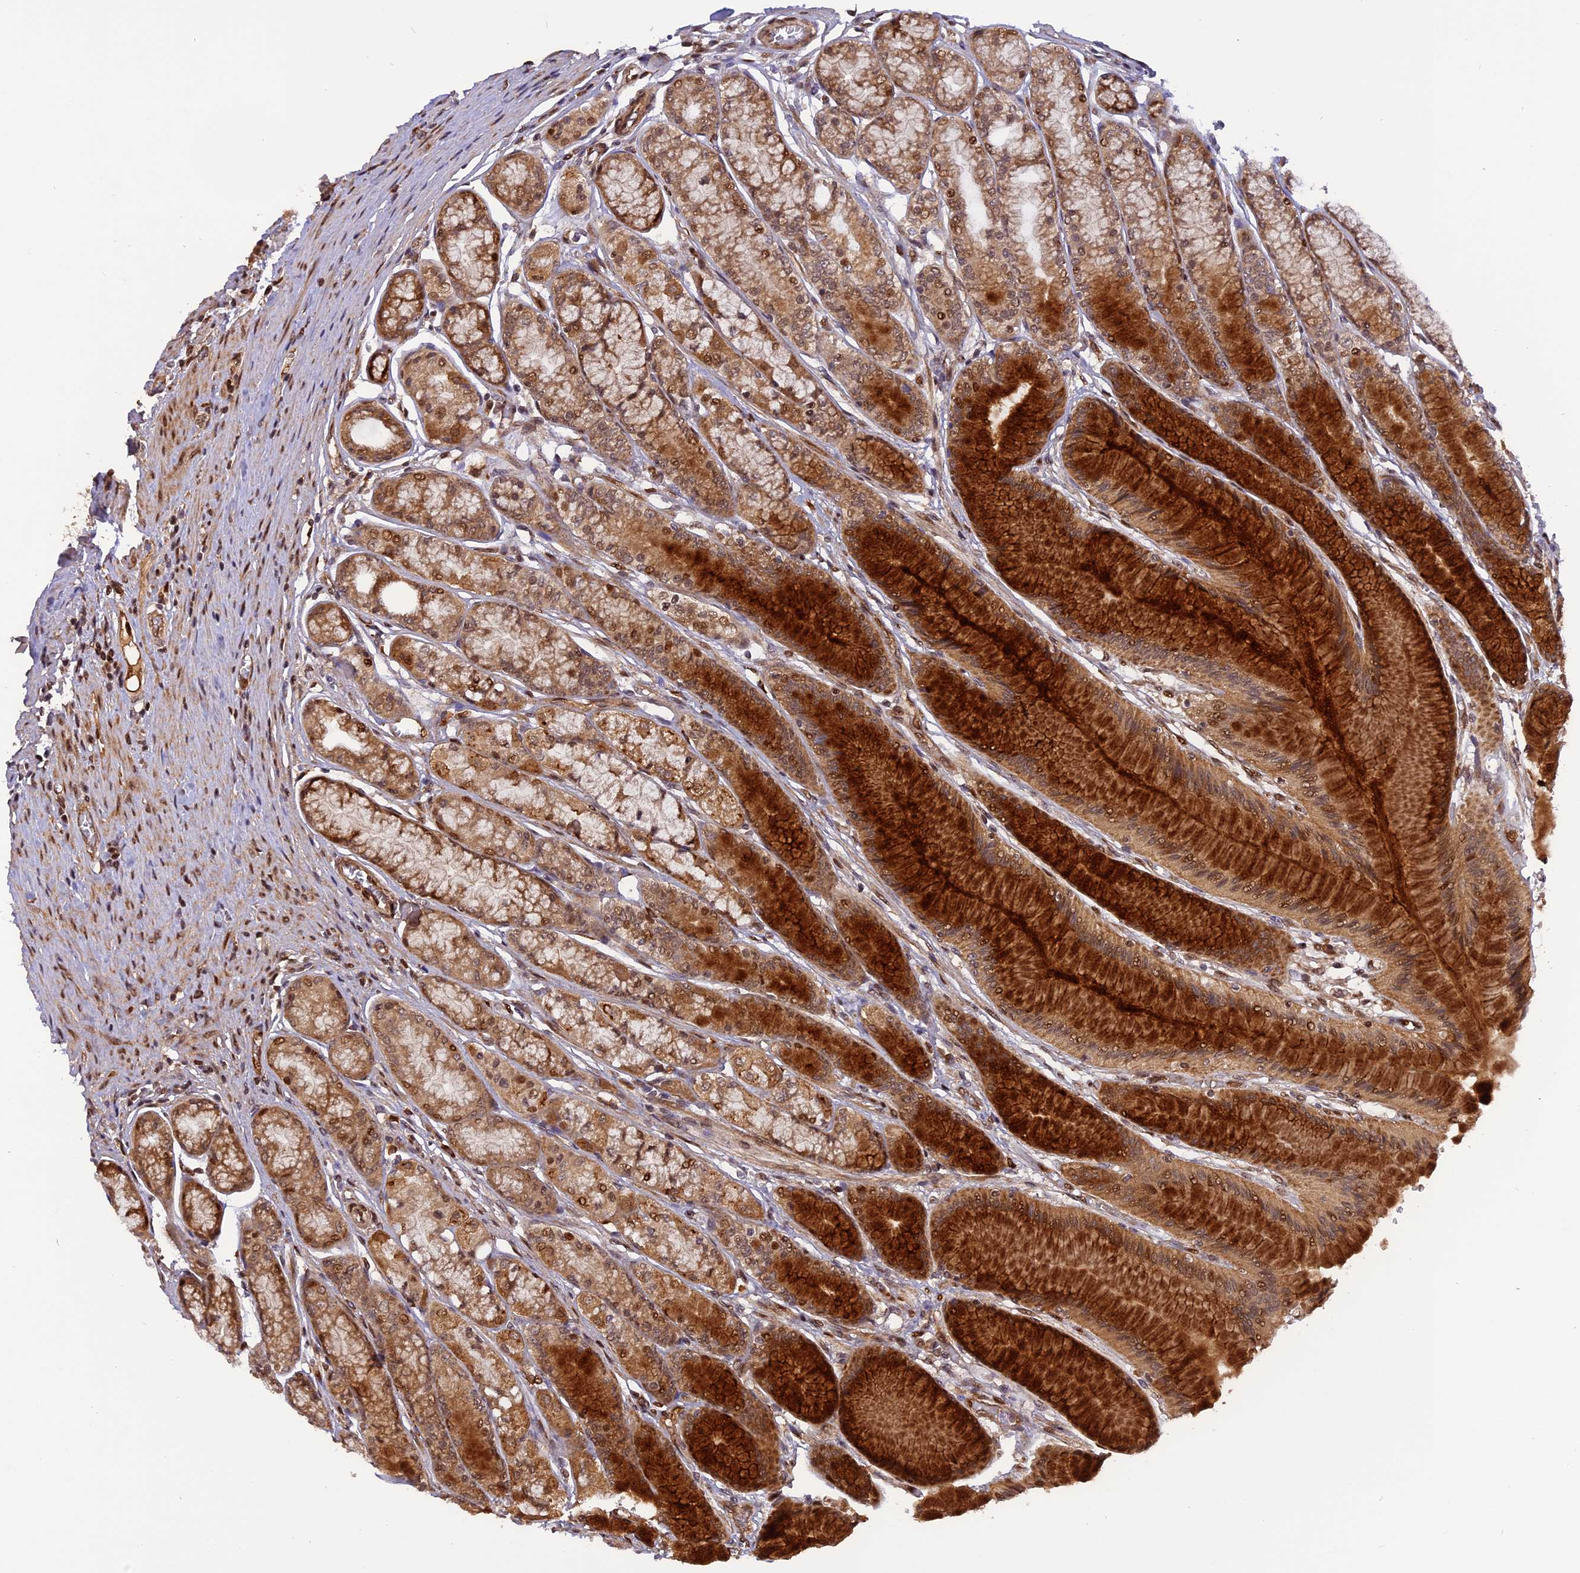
{"staining": {"intensity": "strong", "quantity": ">75%", "location": "cytoplasmic/membranous,nuclear"}, "tissue": "stomach", "cell_type": "Glandular cells", "image_type": "normal", "snomed": [{"axis": "morphology", "description": "Normal tissue, NOS"}, {"axis": "morphology", "description": "Adenocarcinoma, NOS"}, {"axis": "morphology", "description": "Adenocarcinoma, High grade"}, {"axis": "topography", "description": "Stomach, upper"}, {"axis": "topography", "description": "Stomach"}], "caption": "DAB (3,3'-diaminobenzidine) immunohistochemical staining of benign human stomach demonstrates strong cytoplasmic/membranous,nuclear protein positivity in about >75% of glandular cells.", "gene": "MICALL1", "patient": {"sex": "female", "age": 65}}